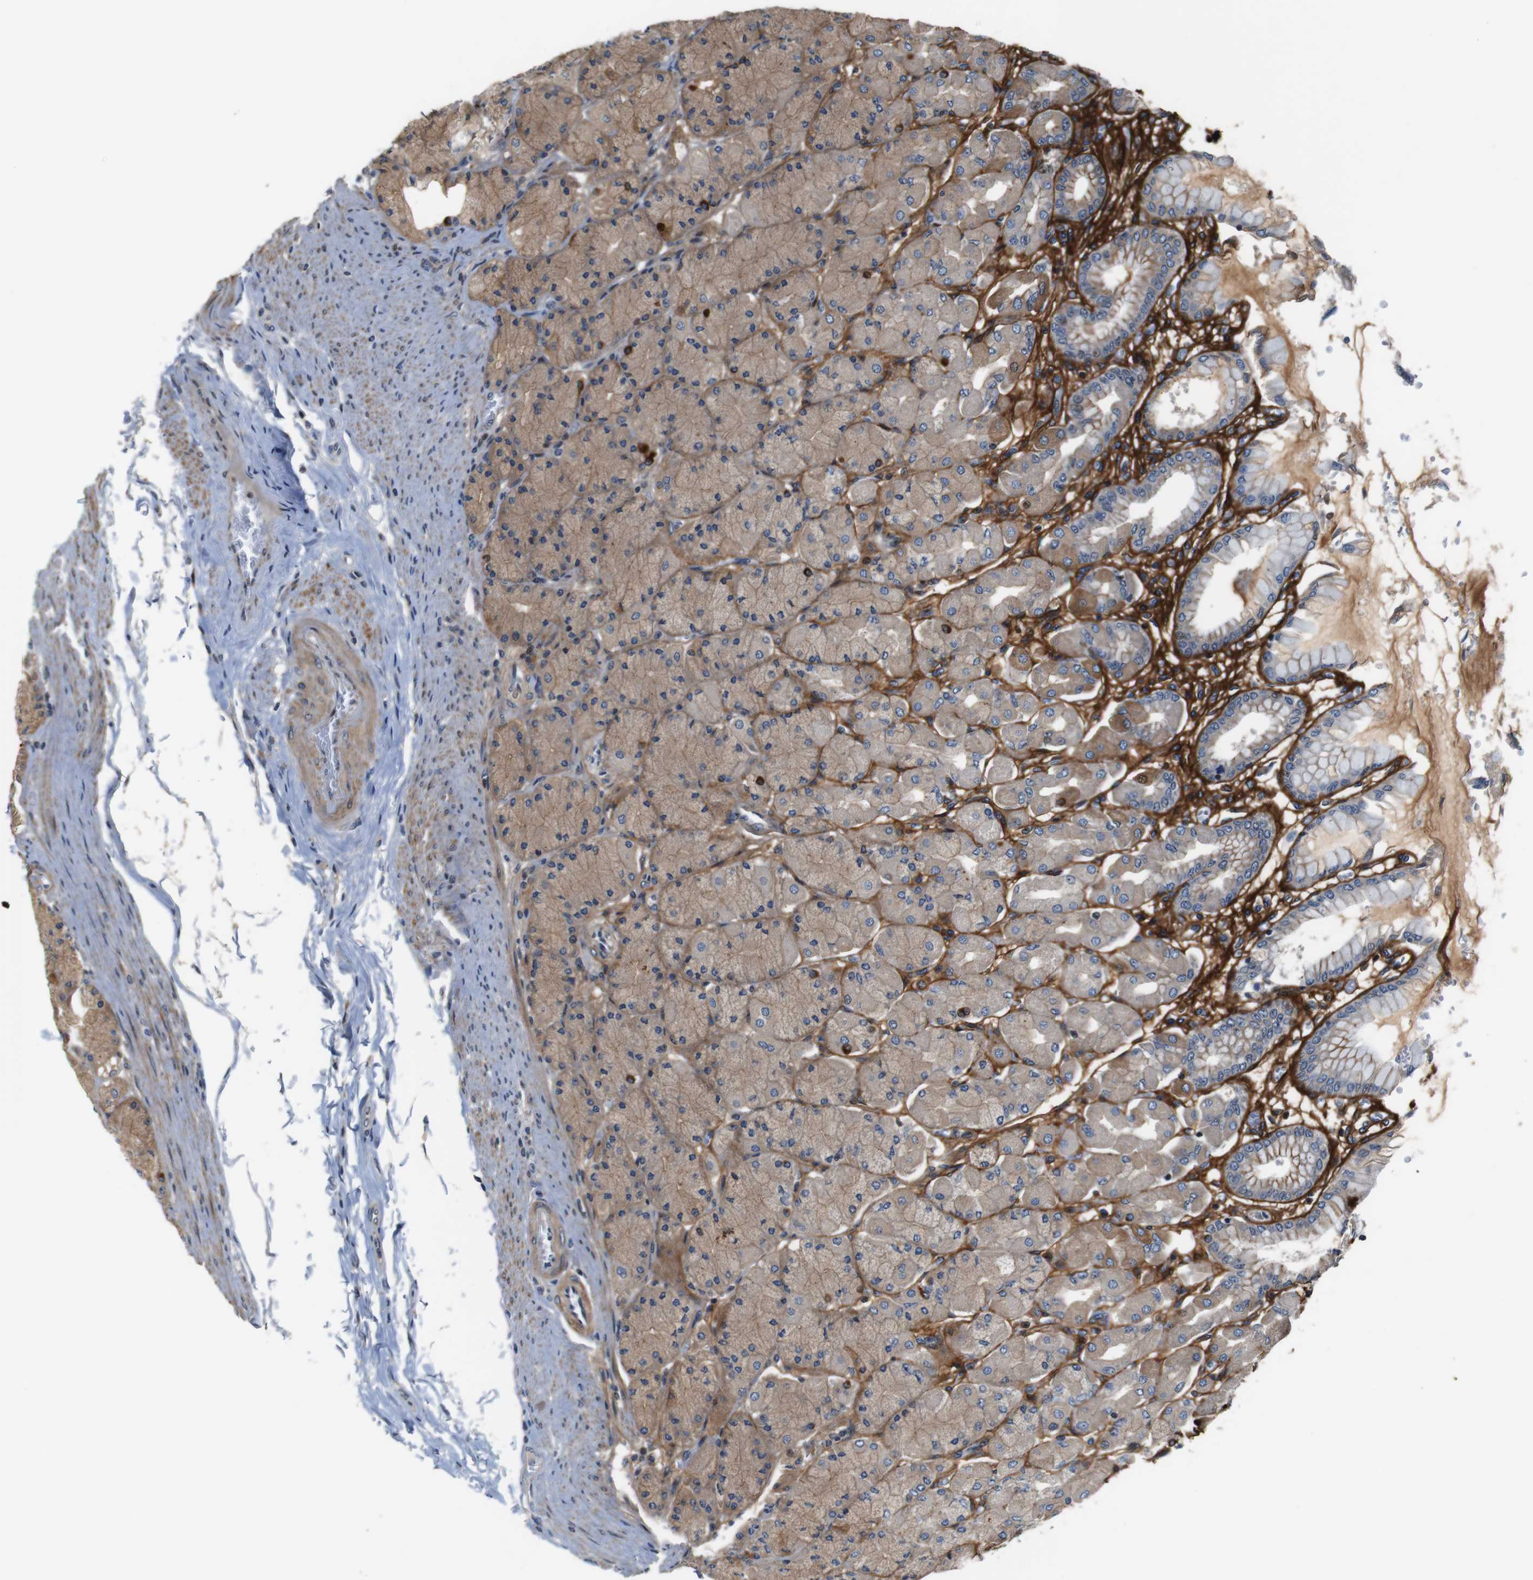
{"staining": {"intensity": "strong", "quantity": ">75%", "location": "cytoplasmic/membranous"}, "tissue": "stomach", "cell_type": "Glandular cells", "image_type": "normal", "snomed": [{"axis": "morphology", "description": "Normal tissue, NOS"}, {"axis": "topography", "description": "Stomach, upper"}], "caption": "Strong cytoplasmic/membranous protein positivity is appreciated in approximately >75% of glandular cells in stomach. (DAB = brown stain, brightfield microscopy at high magnification).", "gene": "LRP4", "patient": {"sex": "female", "age": 56}}